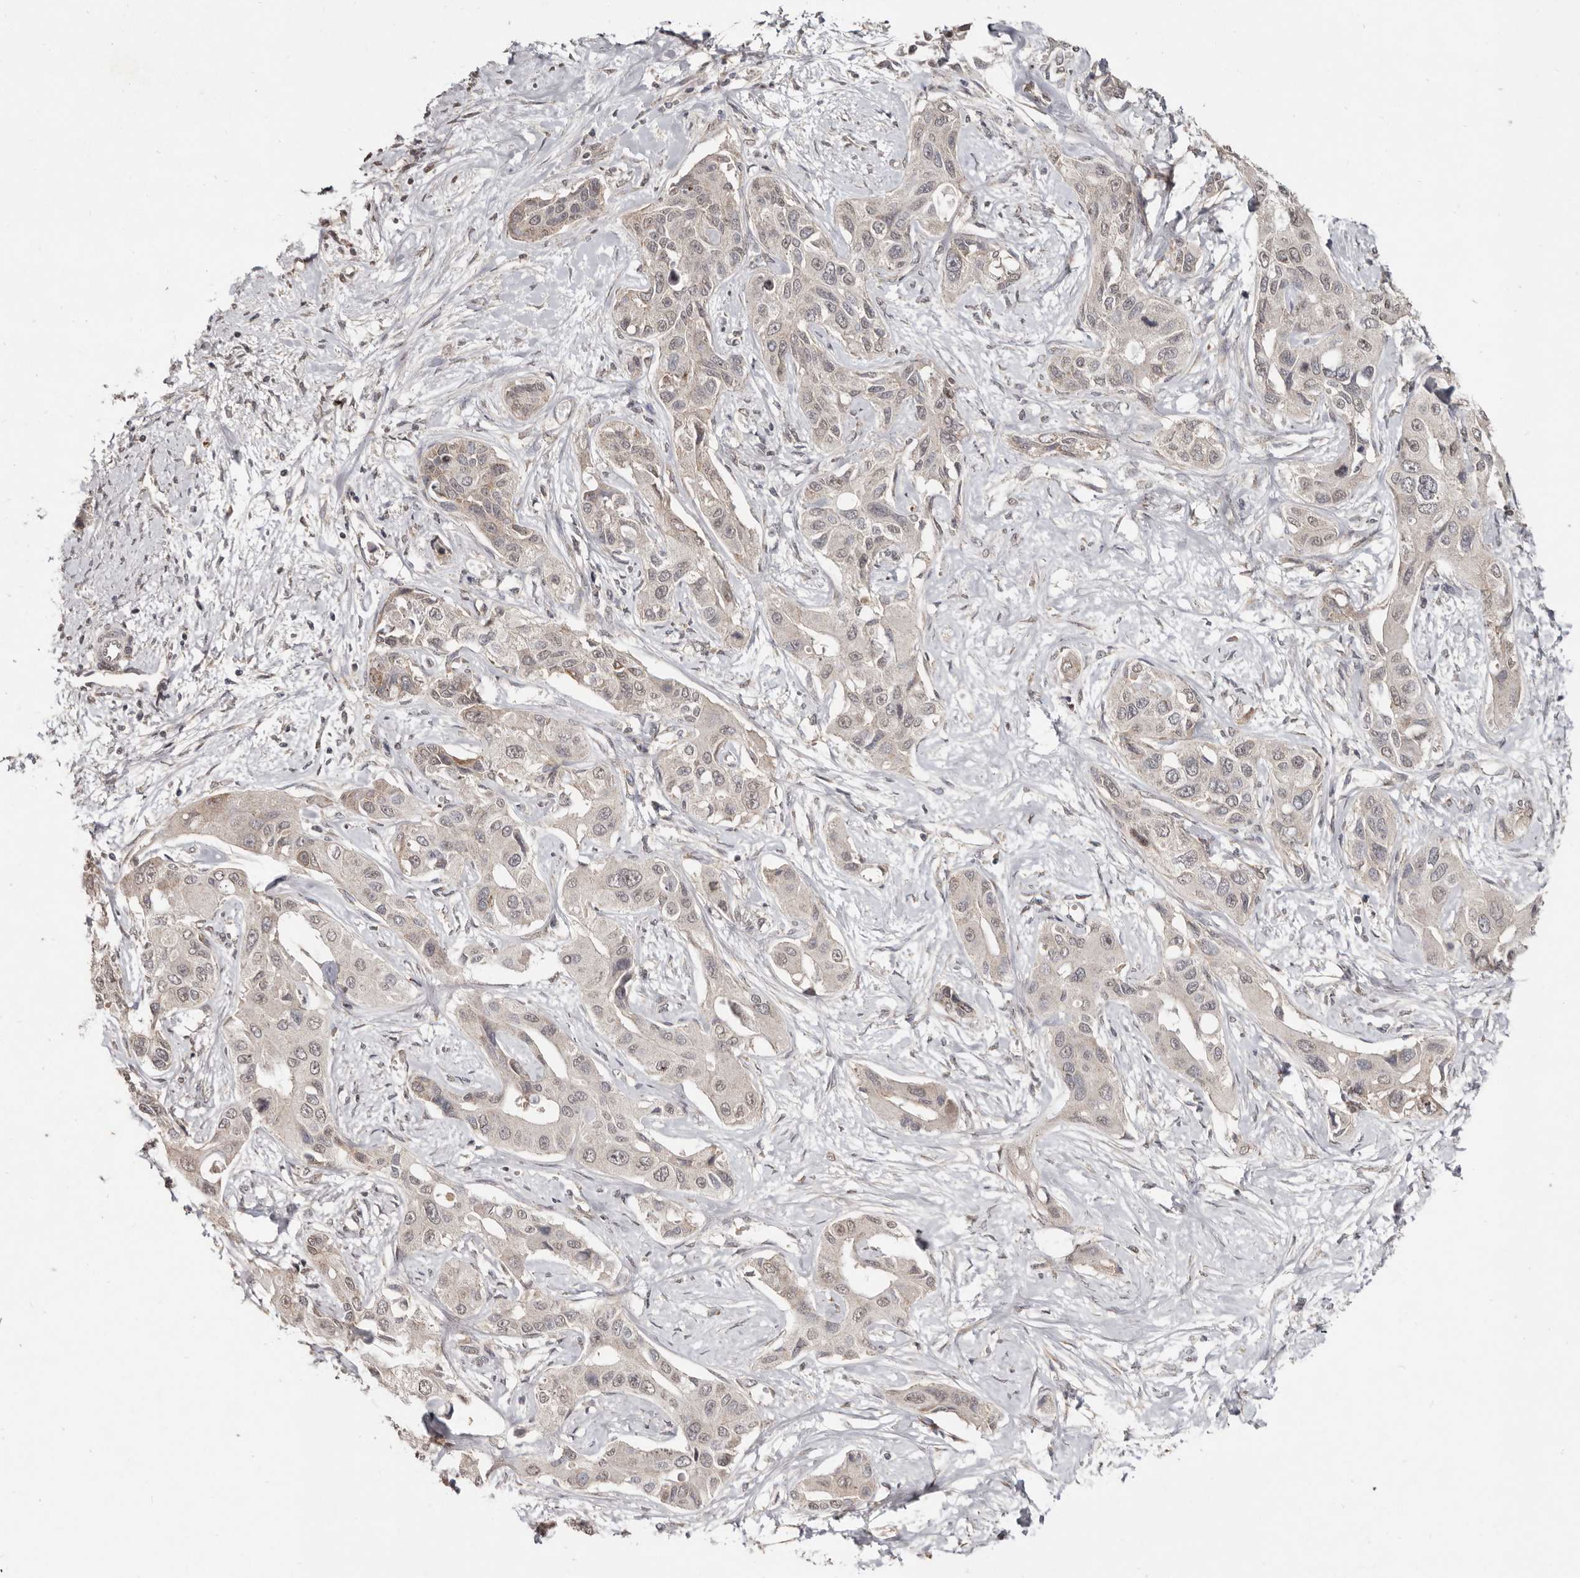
{"staining": {"intensity": "weak", "quantity": ">75%", "location": "cytoplasmic/membranous,nuclear"}, "tissue": "liver cancer", "cell_type": "Tumor cells", "image_type": "cancer", "snomed": [{"axis": "morphology", "description": "Cholangiocarcinoma"}, {"axis": "topography", "description": "Liver"}], "caption": "Human liver cancer stained for a protein (brown) reveals weak cytoplasmic/membranous and nuclear positive expression in approximately >75% of tumor cells.", "gene": "LINGO2", "patient": {"sex": "male", "age": 59}}